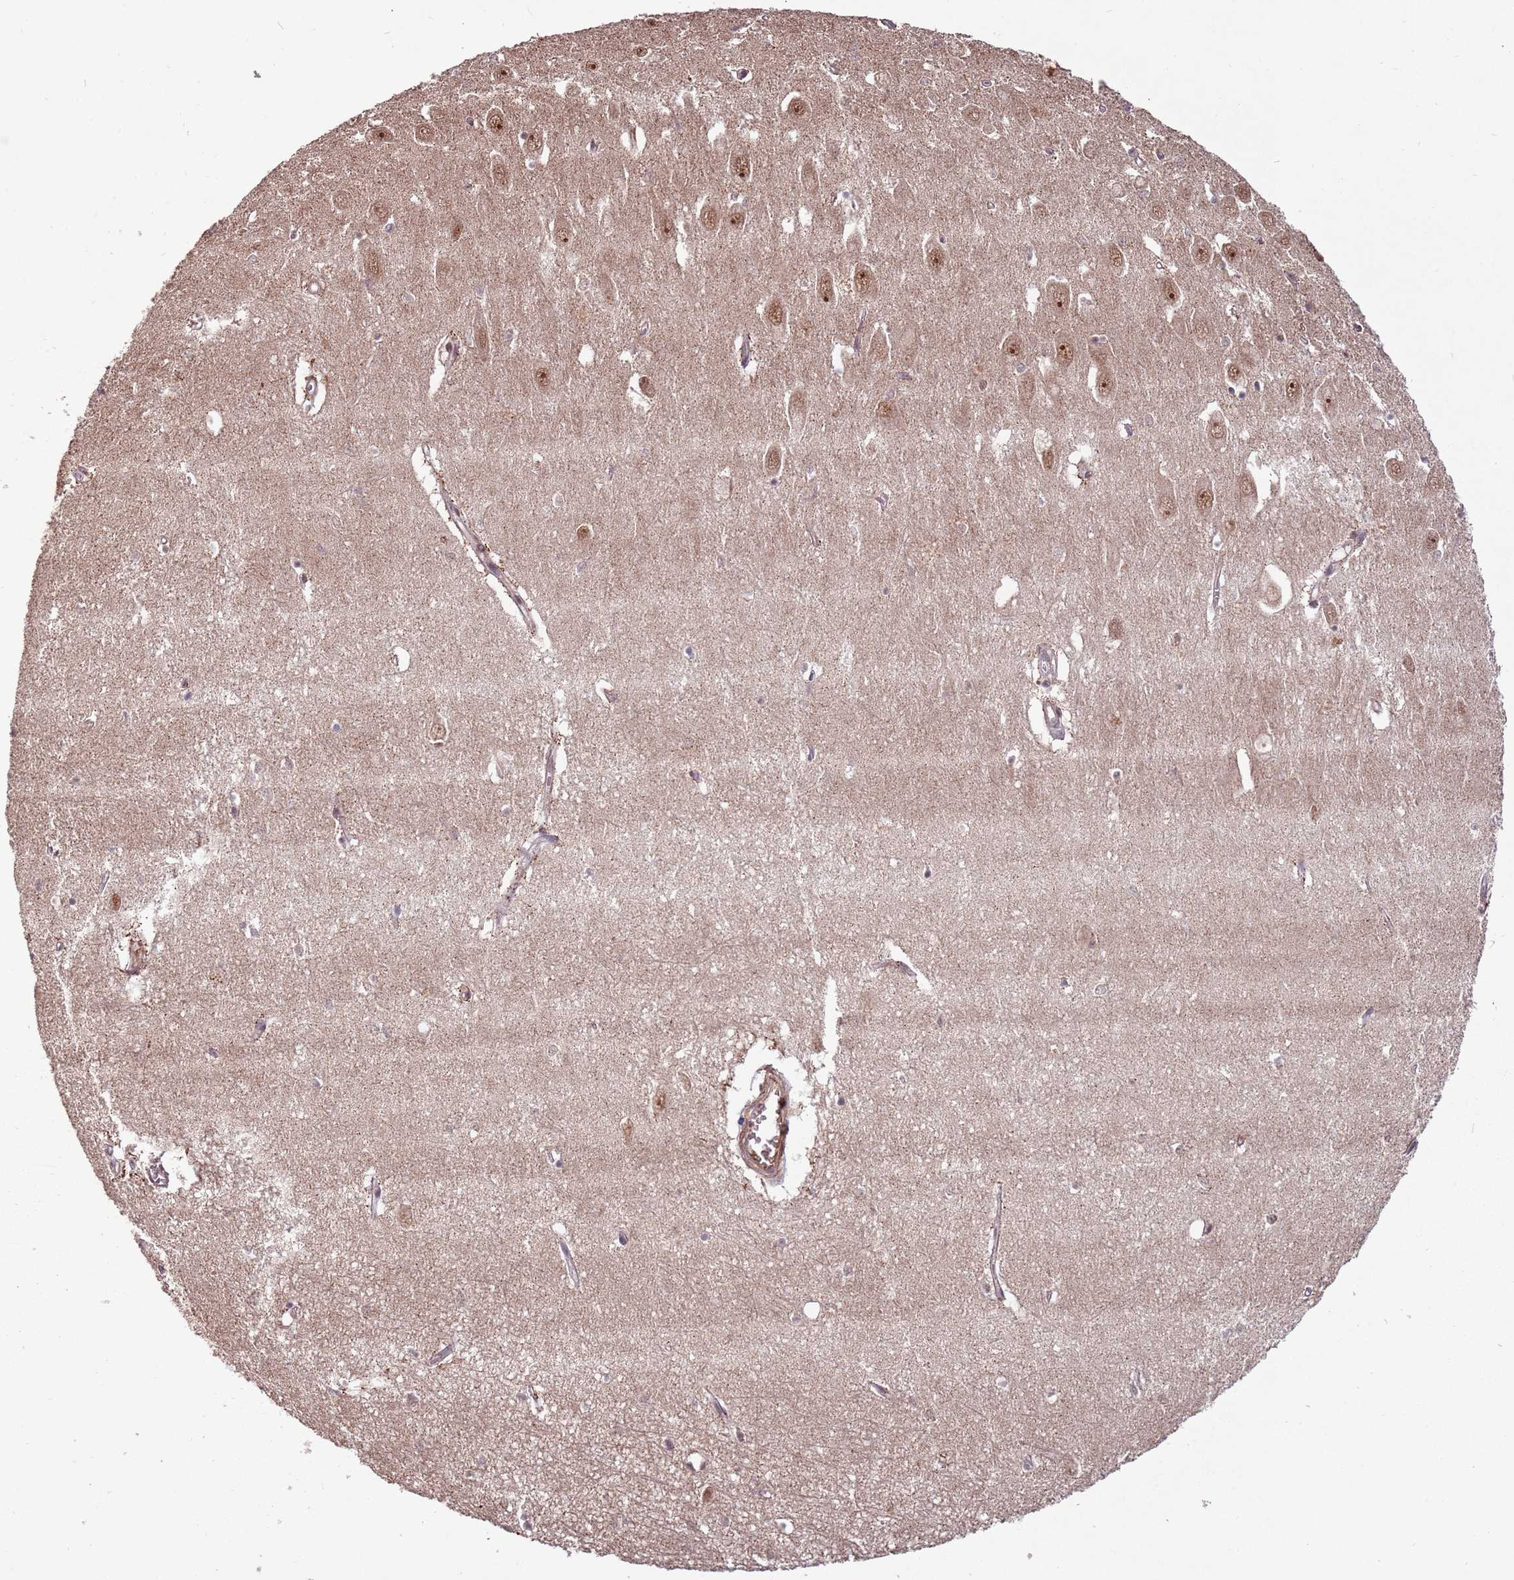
{"staining": {"intensity": "negative", "quantity": "none", "location": "none"}, "tissue": "hippocampus", "cell_type": "Glial cells", "image_type": "normal", "snomed": [{"axis": "morphology", "description": "Normal tissue, NOS"}, {"axis": "topography", "description": "Hippocampus"}], "caption": "Immunohistochemistry (IHC) of unremarkable hippocampus displays no staining in glial cells. (Brightfield microscopy of DAB (3,3'-diaminobenzidine) immunohistochemistry (IHC) at high magnification).", "gene": "SUDS3", "patient": {"sex": "female", "age": 64}}